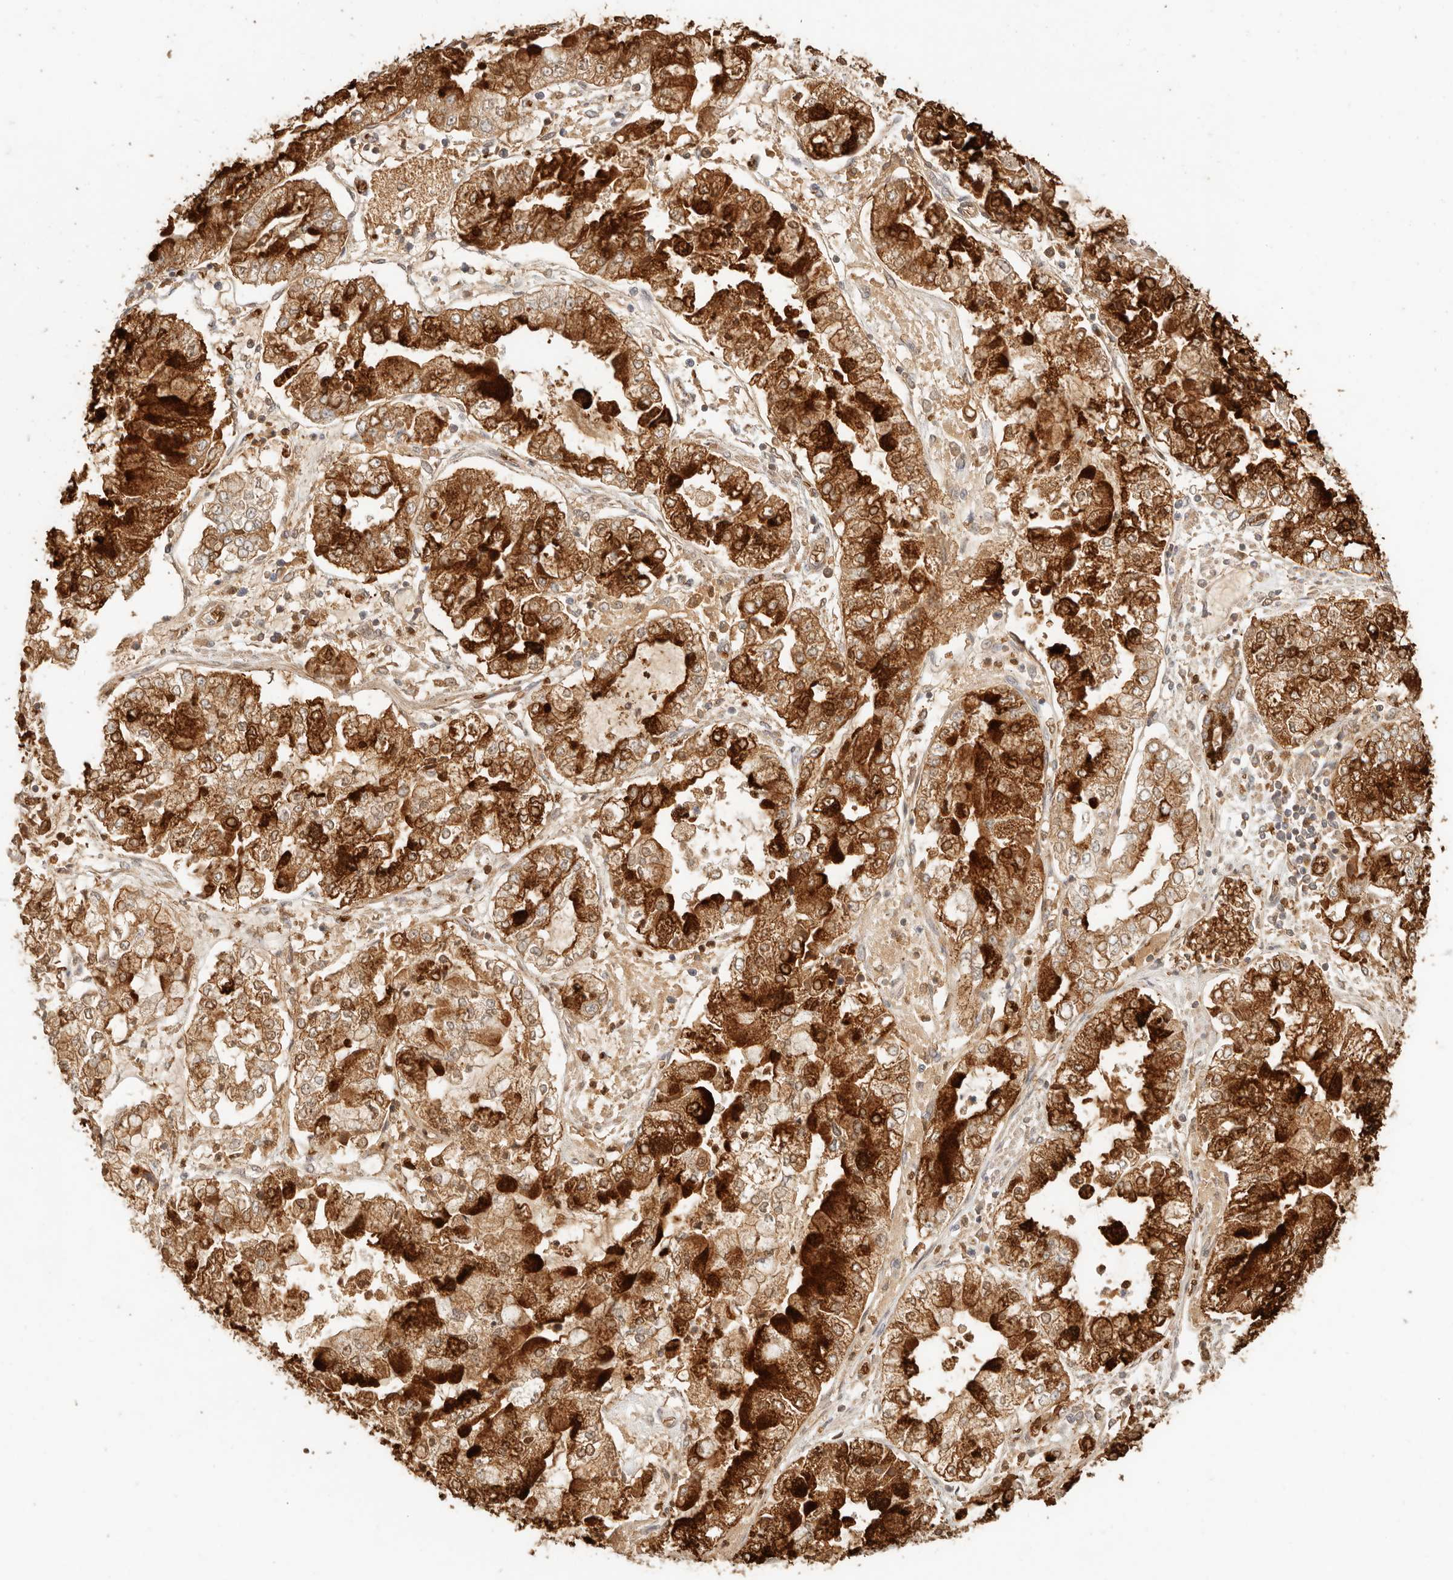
{"staining": {"intensity": "strong", "quantity": ">75%", "location": "cytoplasmic/membranous,nuclear"}, "tissue": "stomach cancer", "cell_type": "Tumor cells", "image_type": "cancer", "snomed": [{"axis": "morphology", "description": "Adenocarcinoma, NOS"}, {"axis": "topography", "description": "Stomach"}], "caption": "Strong cytoplasmic/membranous and nuclear expression is appreciated in about >75% of tumor cells in stomach cancer (adenocarcinoma). The protein is shown in brown color, while the nuclei are stained blue.", "gene": "INTS11", "patient": {"sex": "male", "age": 76}}